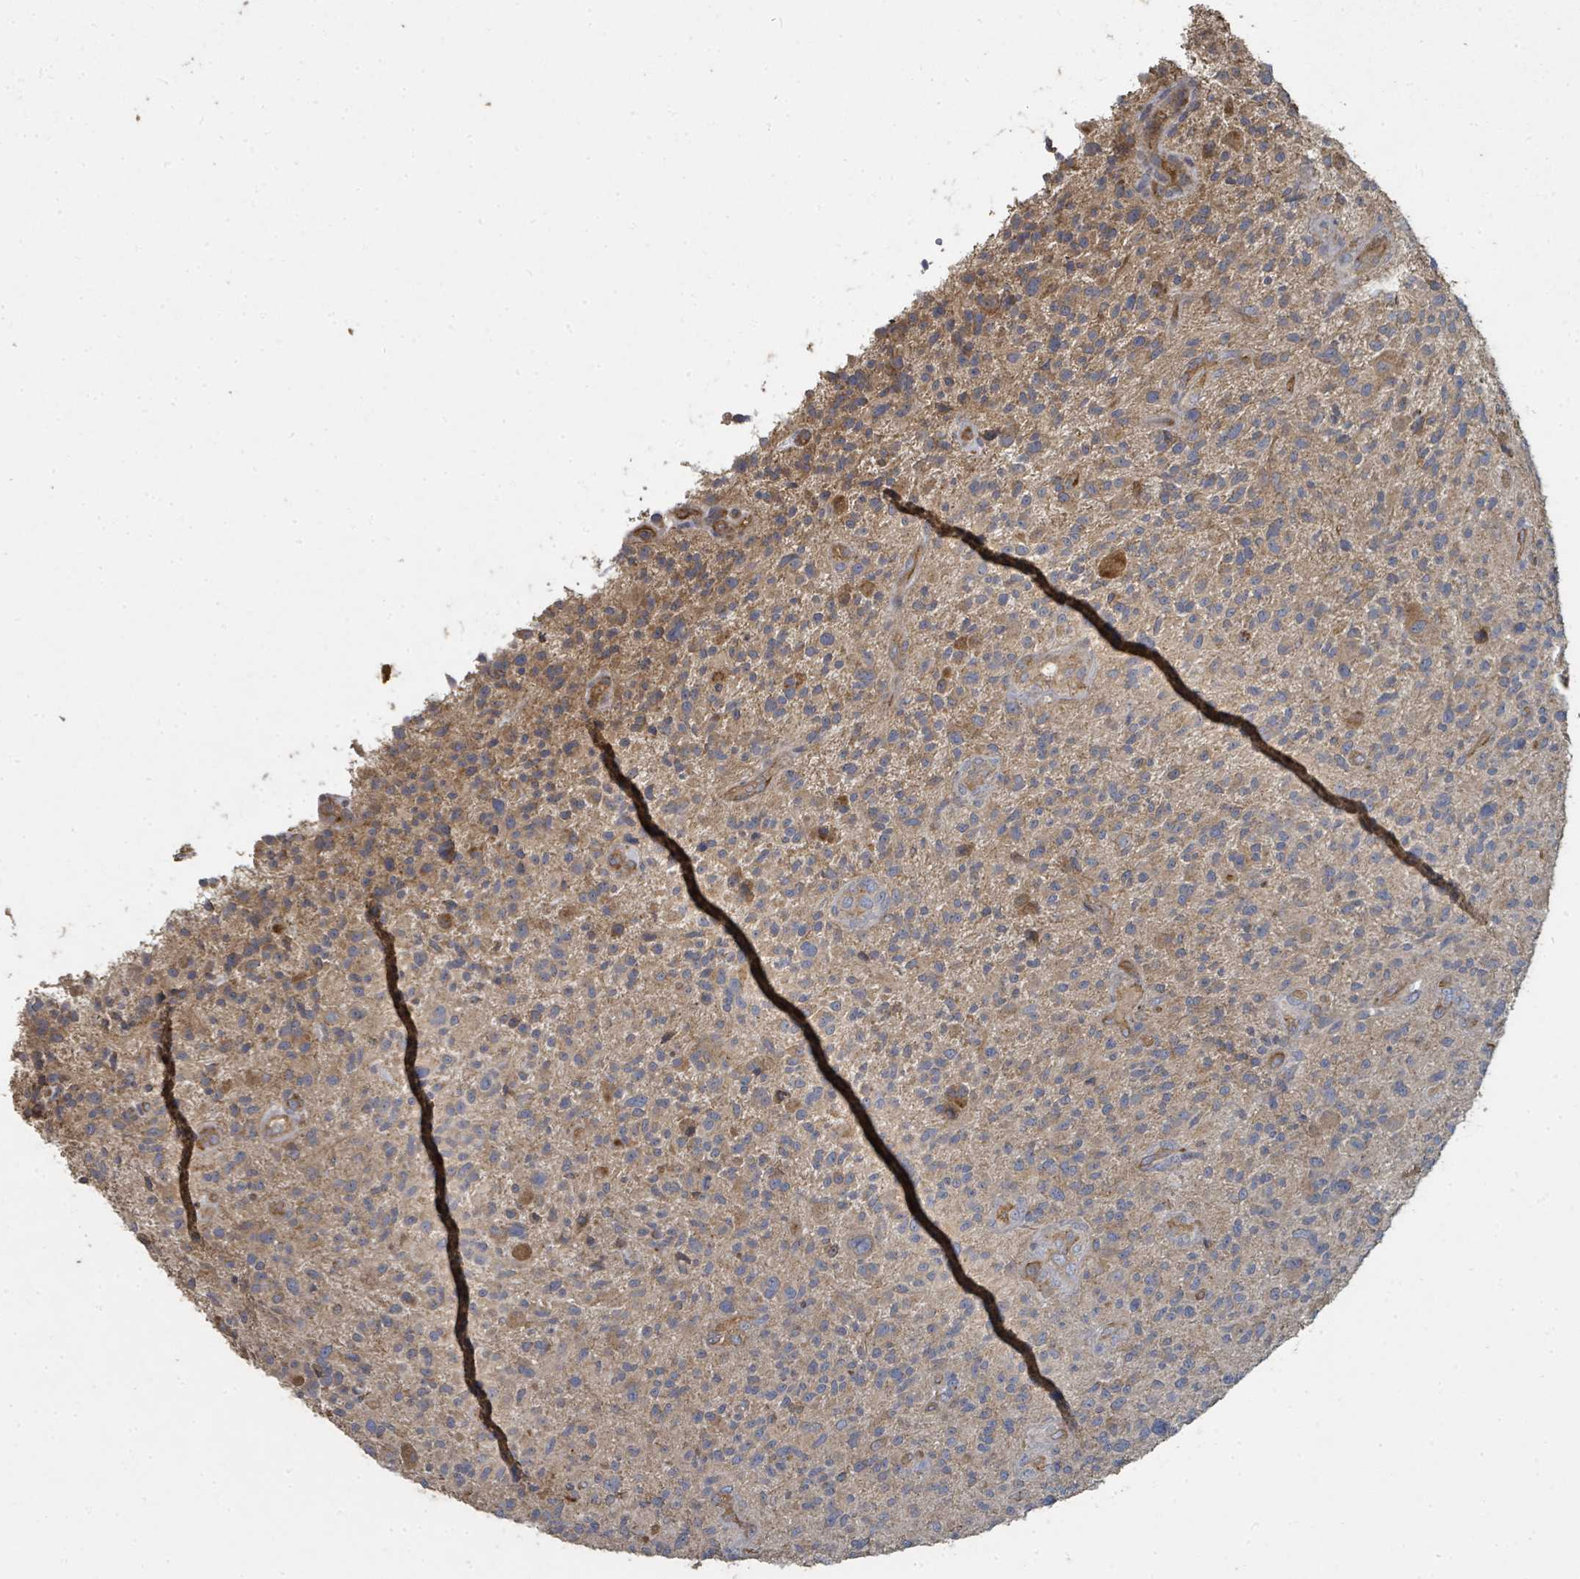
{"staining": {"intensity": "weak", "quantity": "<25%", "location": "cytoplasmic/membranous"}, "tissue": "glioma", "cell_type": "Tumor cells", "image_type": "cancer", "snomed": [{"axis": "morphology", "description": "Glioma, malignant, High grade"}, {"axis": "topography", "description": "Brain"}], "caption": "Glioma was stained to show a protein in brown. There is no significant staining in tumor cells.", "gene": "WDFY1", "patient": {"sex": "male", "age": 47}}